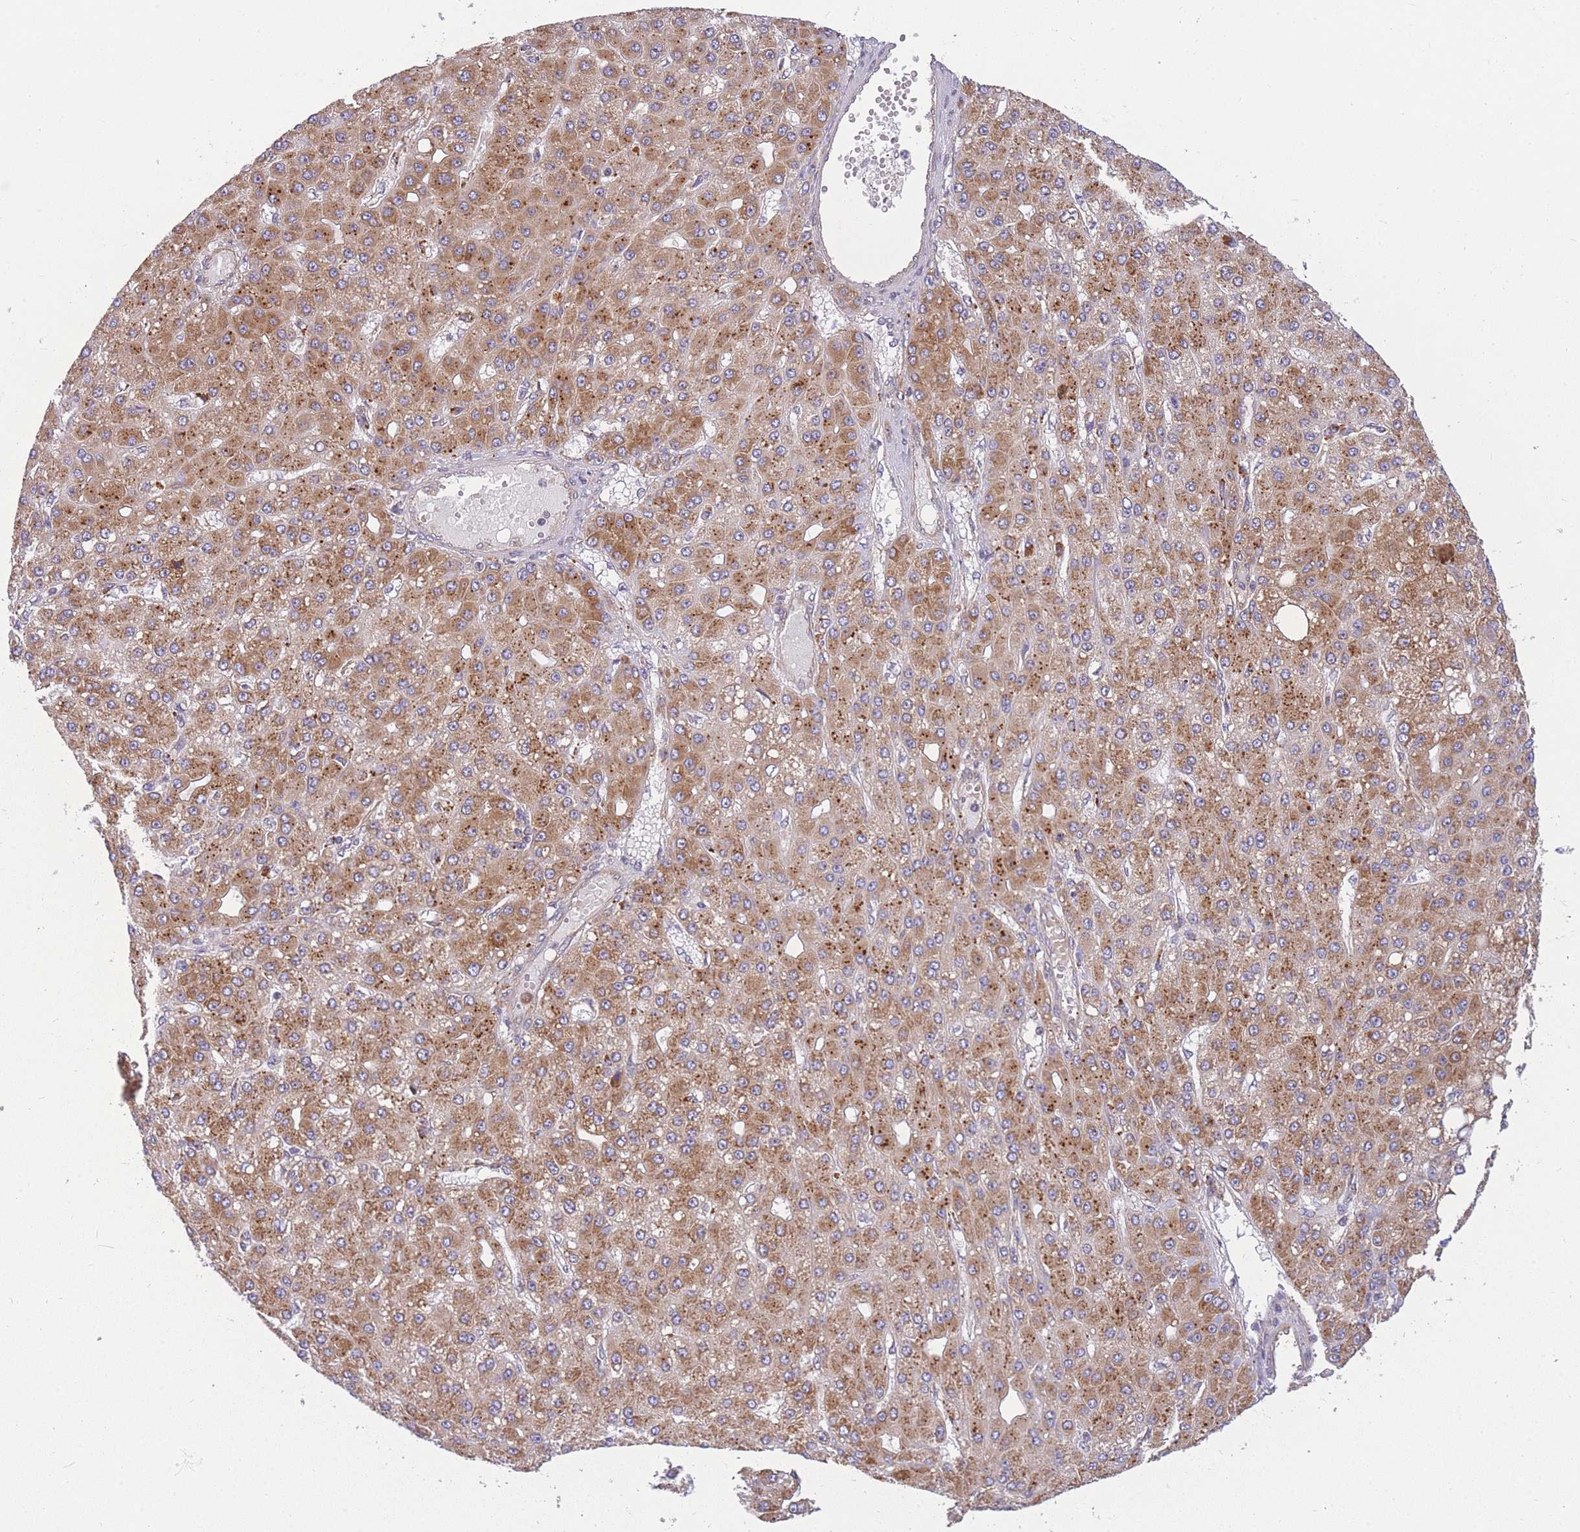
{"staining": {"intensity": "moderate", "quantity": ">75%", "location": "cytoplasmic/membranous"}, "tissue": "liver cancer", "cell_type": "Tumor cells", "image_type": "cancer", "snomed": [{"axis": "morphology", "description": "Carcinoma, Hepatocellular, NOS"}, {"axis": "topography", "description": "Liver"}], "caption": "IHC (DAB) staining of human liver cancer shows moderate cytoplasmic/membranous protein staining in approximately >75% of tumor cells. (IHC, brightfield microscopy, high magnification).", "gene": "MRPL23", "patient": {"sex": "male", "age": 67}}